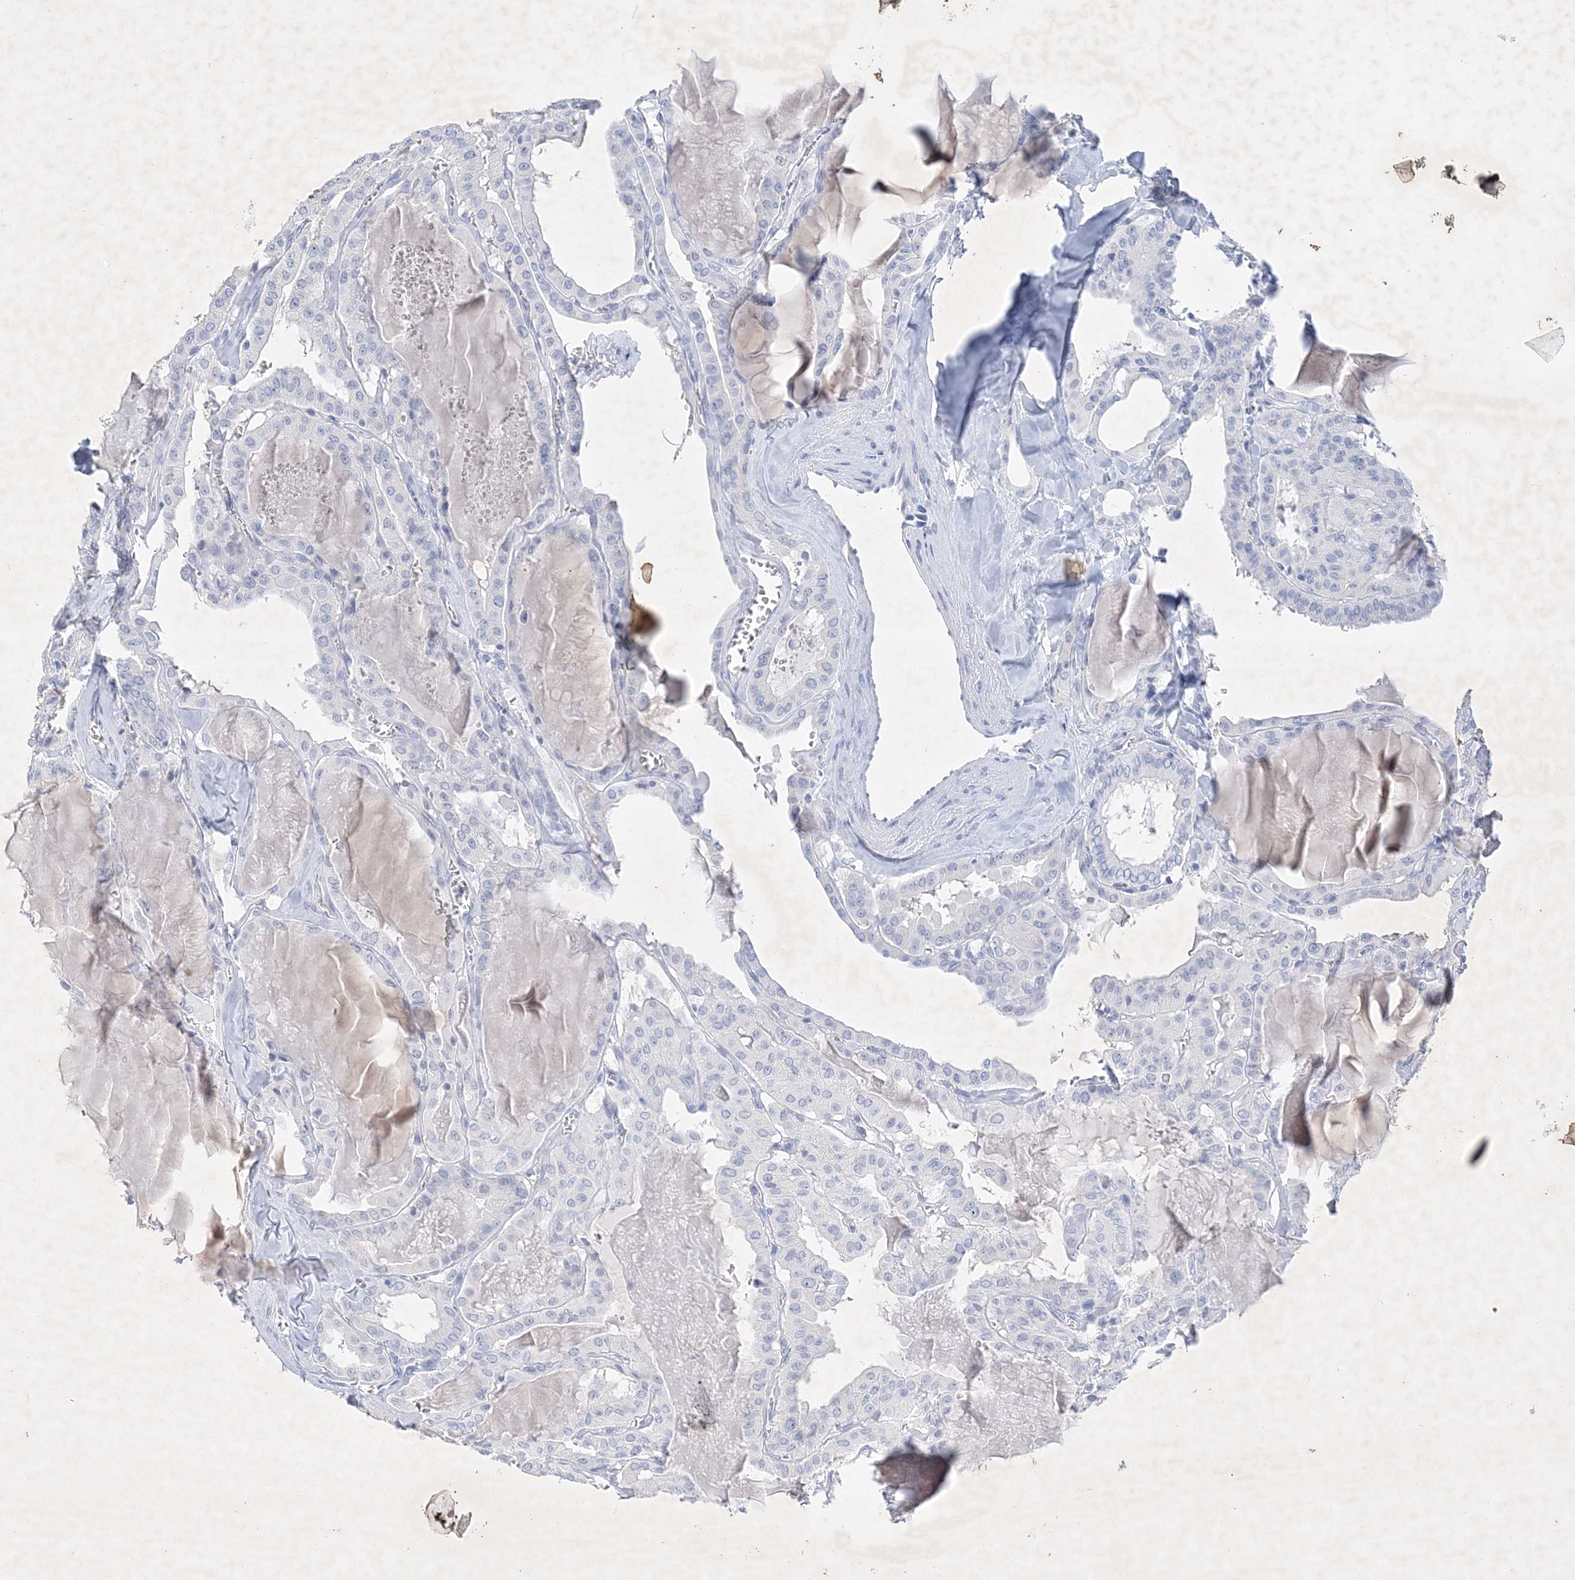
{"staining": {"intensity": "negative", "quantity": "none", "location": "none"}, "tissue": "thyroid cancer", "cell_type": "Tumor cells", "image_type": "cancer", "snomed": [{"axis": "morphology", "description": "Papillary adenocarcinoma, NOS"}, {"axis": "topography", "description": "Thyroid gland"}], "caption": "This histopathology image is of thyroid cancer stained with immunohistochemistry (IHC) to label a protein in brown with the nuclei are counter-stained blue. There is no positivity in tumor cells.", "gene": "COPS8", "patient": {"sex": "male", "age": 52}}